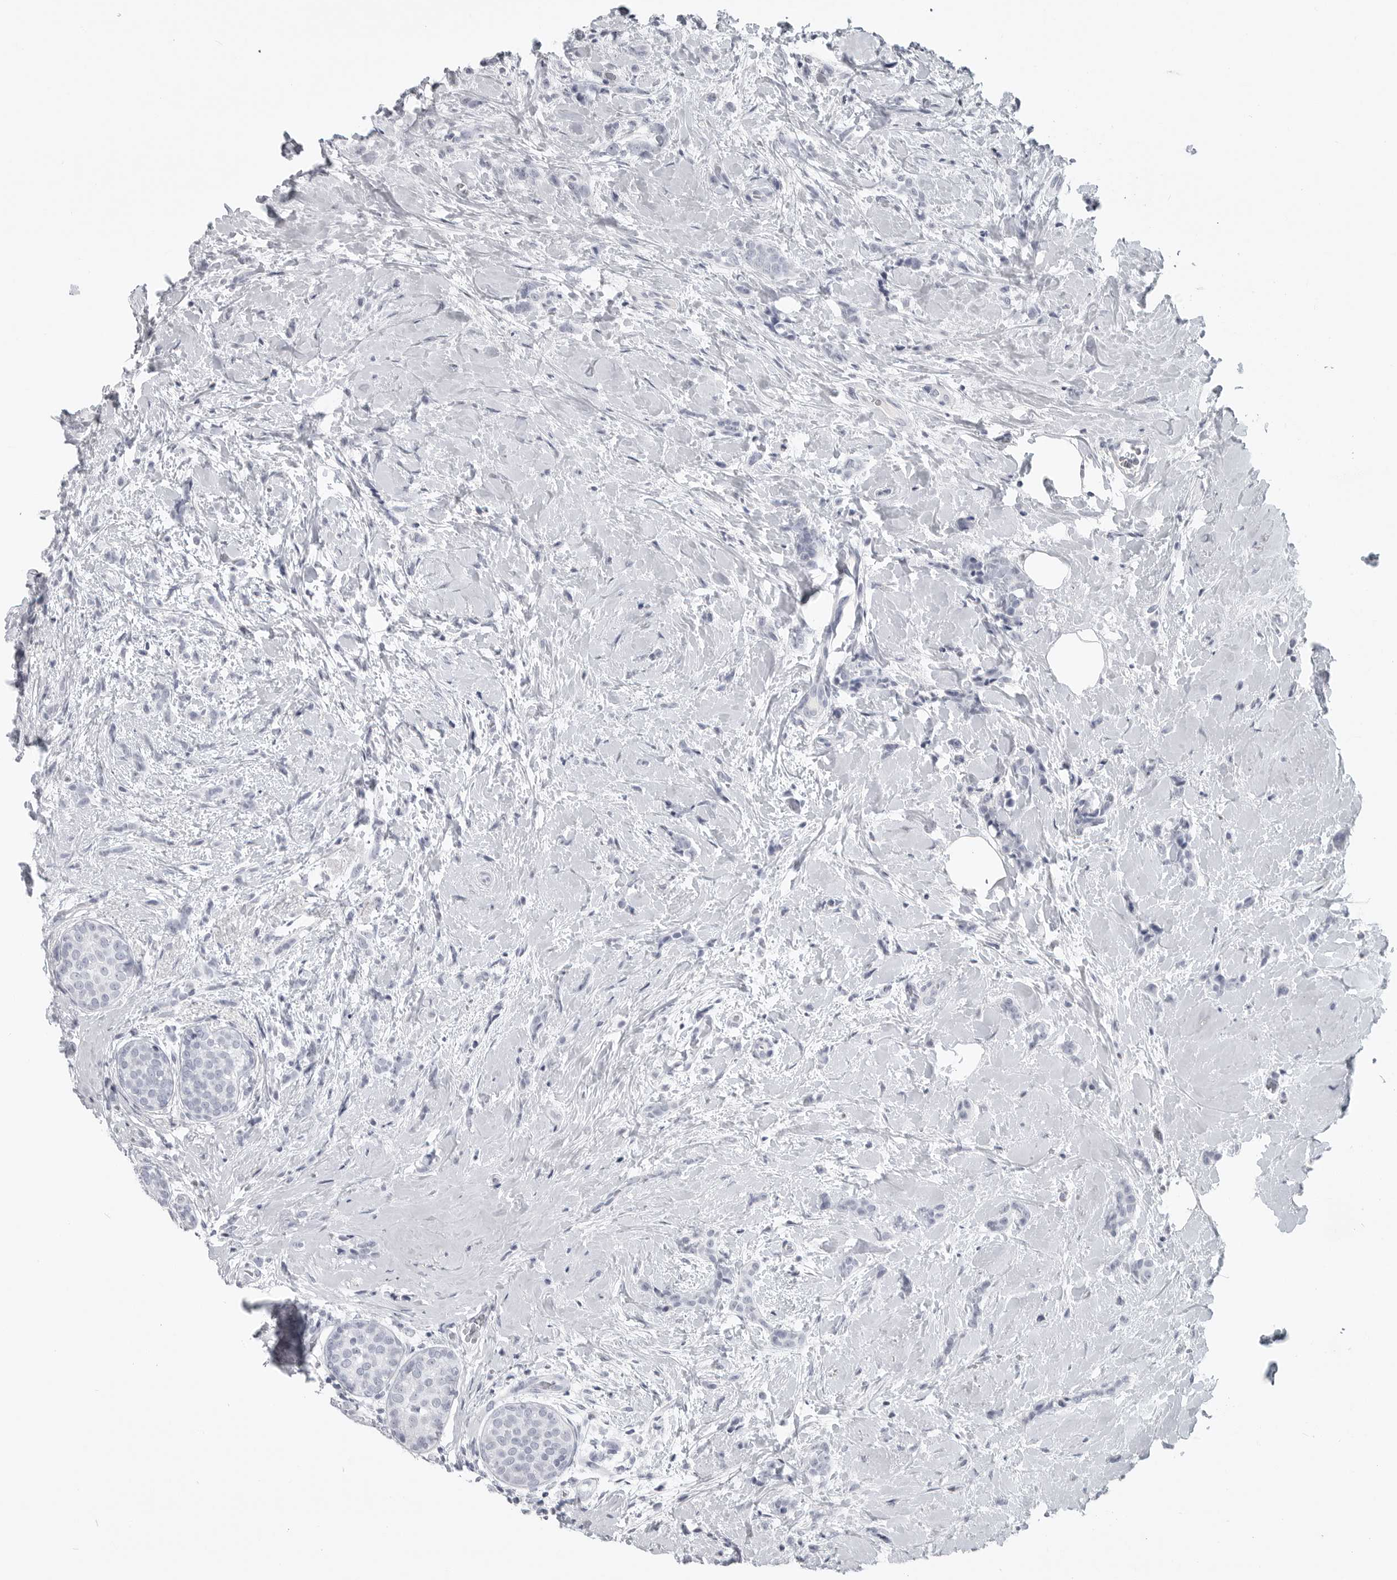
{"staining": {"intensity": "negative", "quantity": "none", "location": "none"}, "tissue": "breast cancer", "cell_type": "Tumor cells", "image_type": "cancer", "snomed": [{"axis": "morphology", "description": "Lobular carcinoma, in situ"}, {"axis": "morphology", "description": "Lobular carcinoma"}, {"axis": "topography", "description": "Breast"}], "caption": "This is an IHC micrograph of breast cancer. There is no expression in tumor cells.", "gene": "LY6D", "patient": {"sex": "female", "age": 41}}